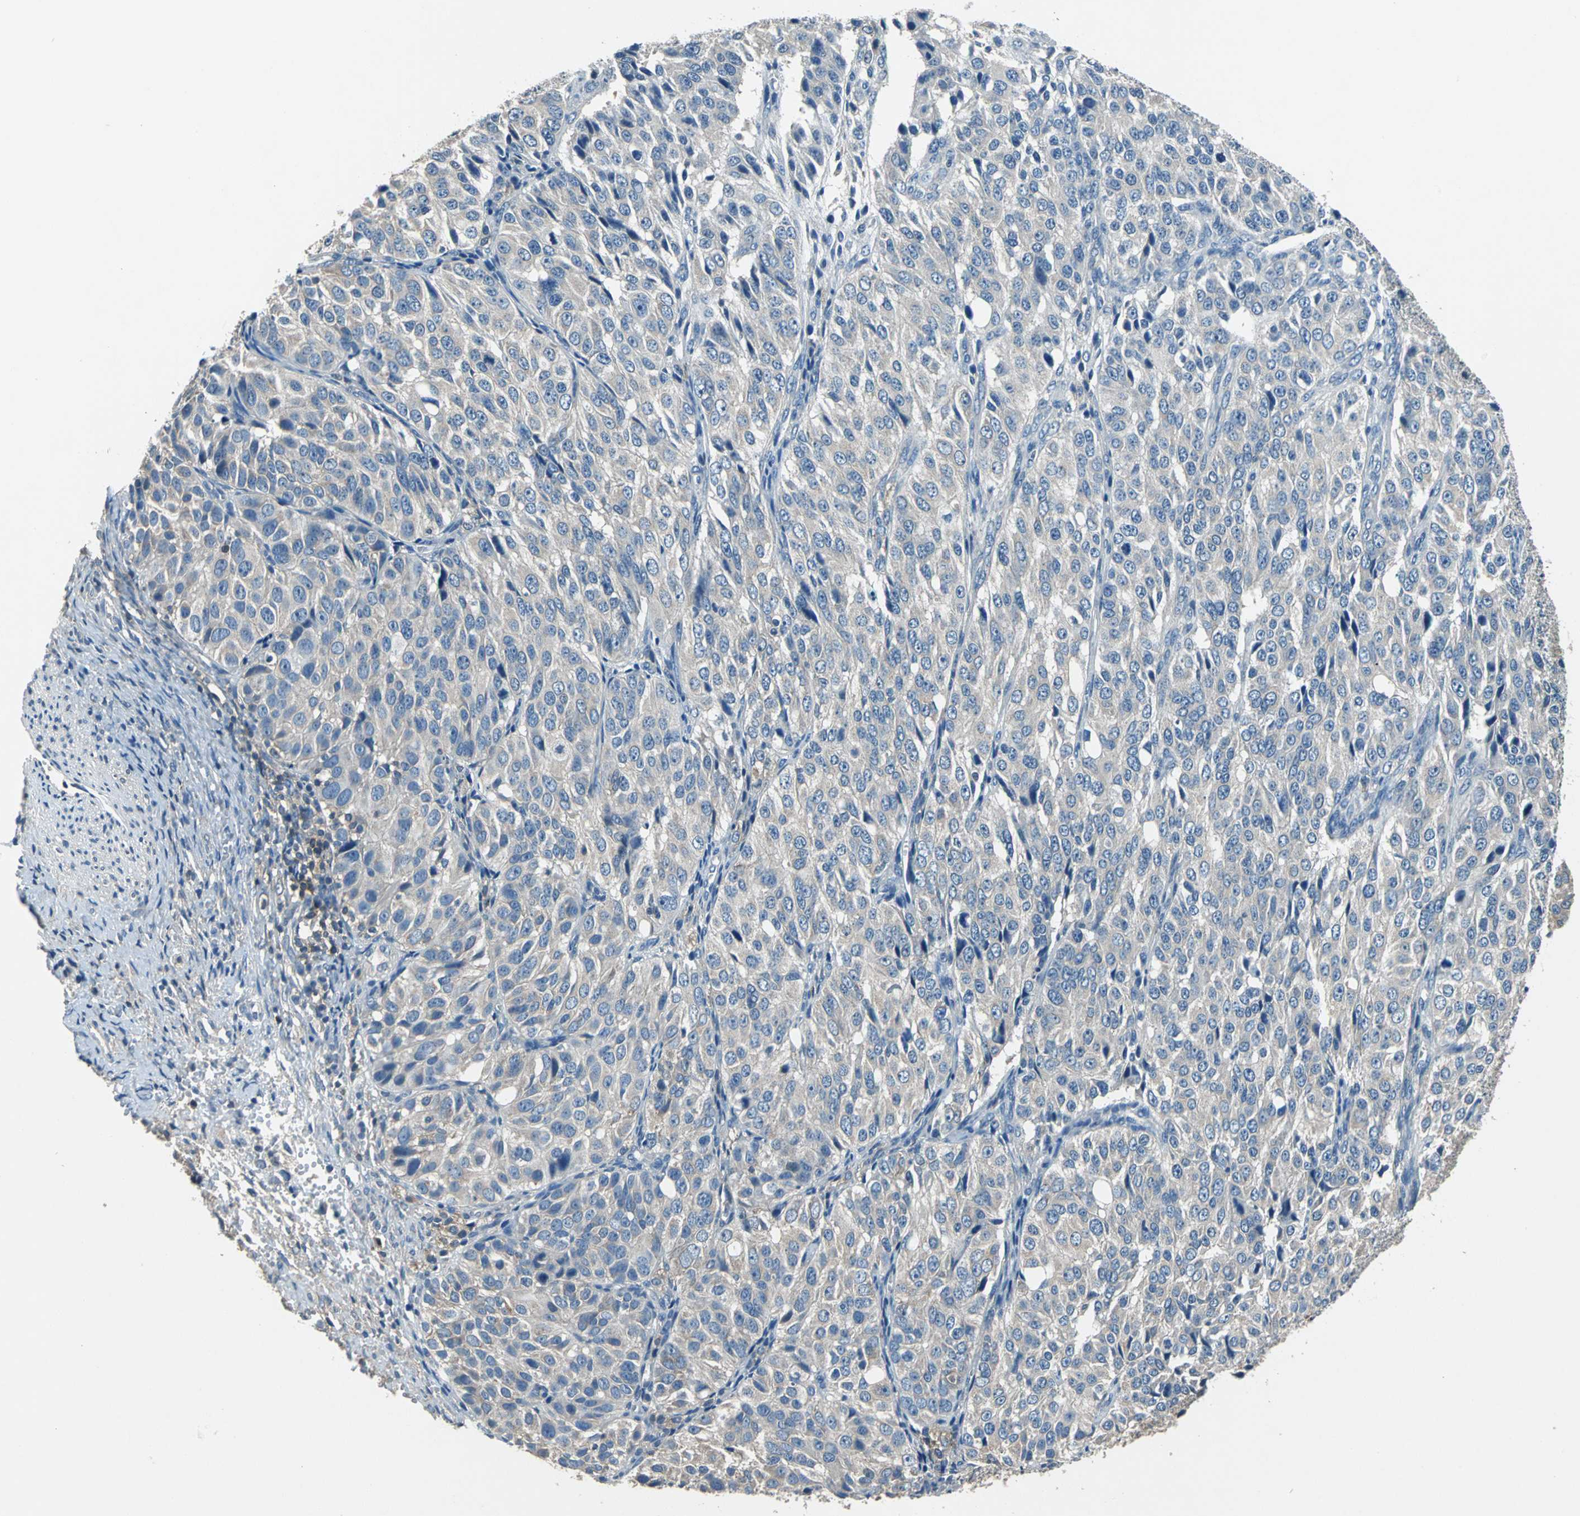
{"staining": {"intensity": "weak", "quantity": "25%-75%", "location": "cytoplasmic/membranous"}, "tissue": "ovarian cancer", "cell_type": "Tumor cells", "image_type": "cancer", "snomed": [{"axis": "morphology", "description": "Carcinoma, endometroid"}, {"axis": "topography", "description": "Ovary"}], "caption": "An IHC micrograph of neoplastic tissue is shown. Protein staining in brown highlights weak cytoplasmic/membranous positivity in endometroid carcinoma (ovarian) within tumor cells. The staining is performed using DAB brown chromogen to label protein expression. The nuclei are counter-stained blue using hematoxylin.", "gene": "PRKCA", "patient": {"sex": "female", "age": 51}}